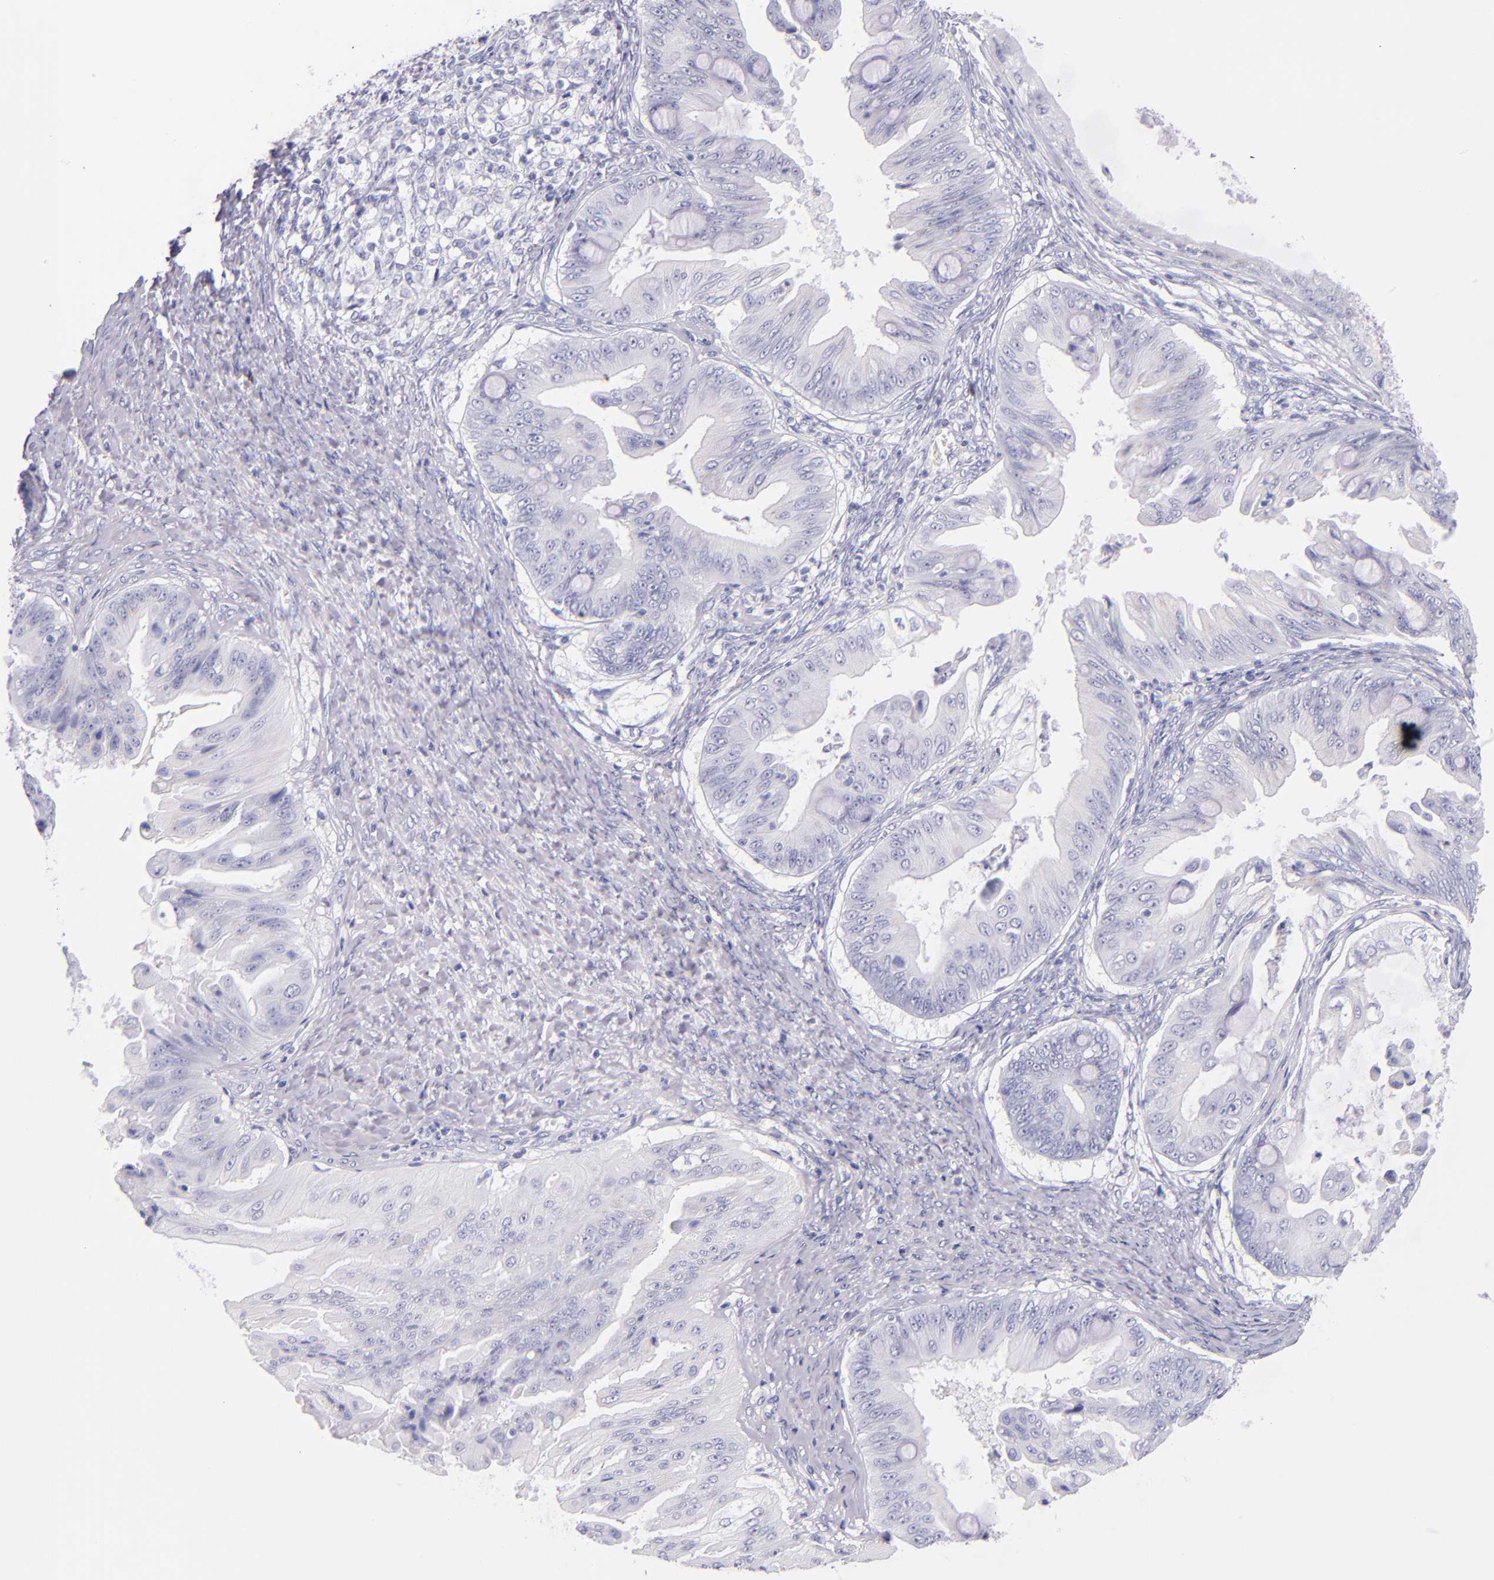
{"staining": {"intensity": "negative", "quantity": "none", "location": "none"}, "tissue": "ovarian cancer", "cell_type": "Tumor cells", "image_type": "cancer", "snomed": [{"axis": "morphology", "description": "Cystadenocarcinoma, mucinous, NOS"}, {"axis": "topography", "description": "Ovary"}], "caption": "Tumor cells are negative for brown protein staining in ovarian cancer. Nuclei are stained in blue.", "gene": "IRF4", "patient": {"sex": "female", "age": 37}}